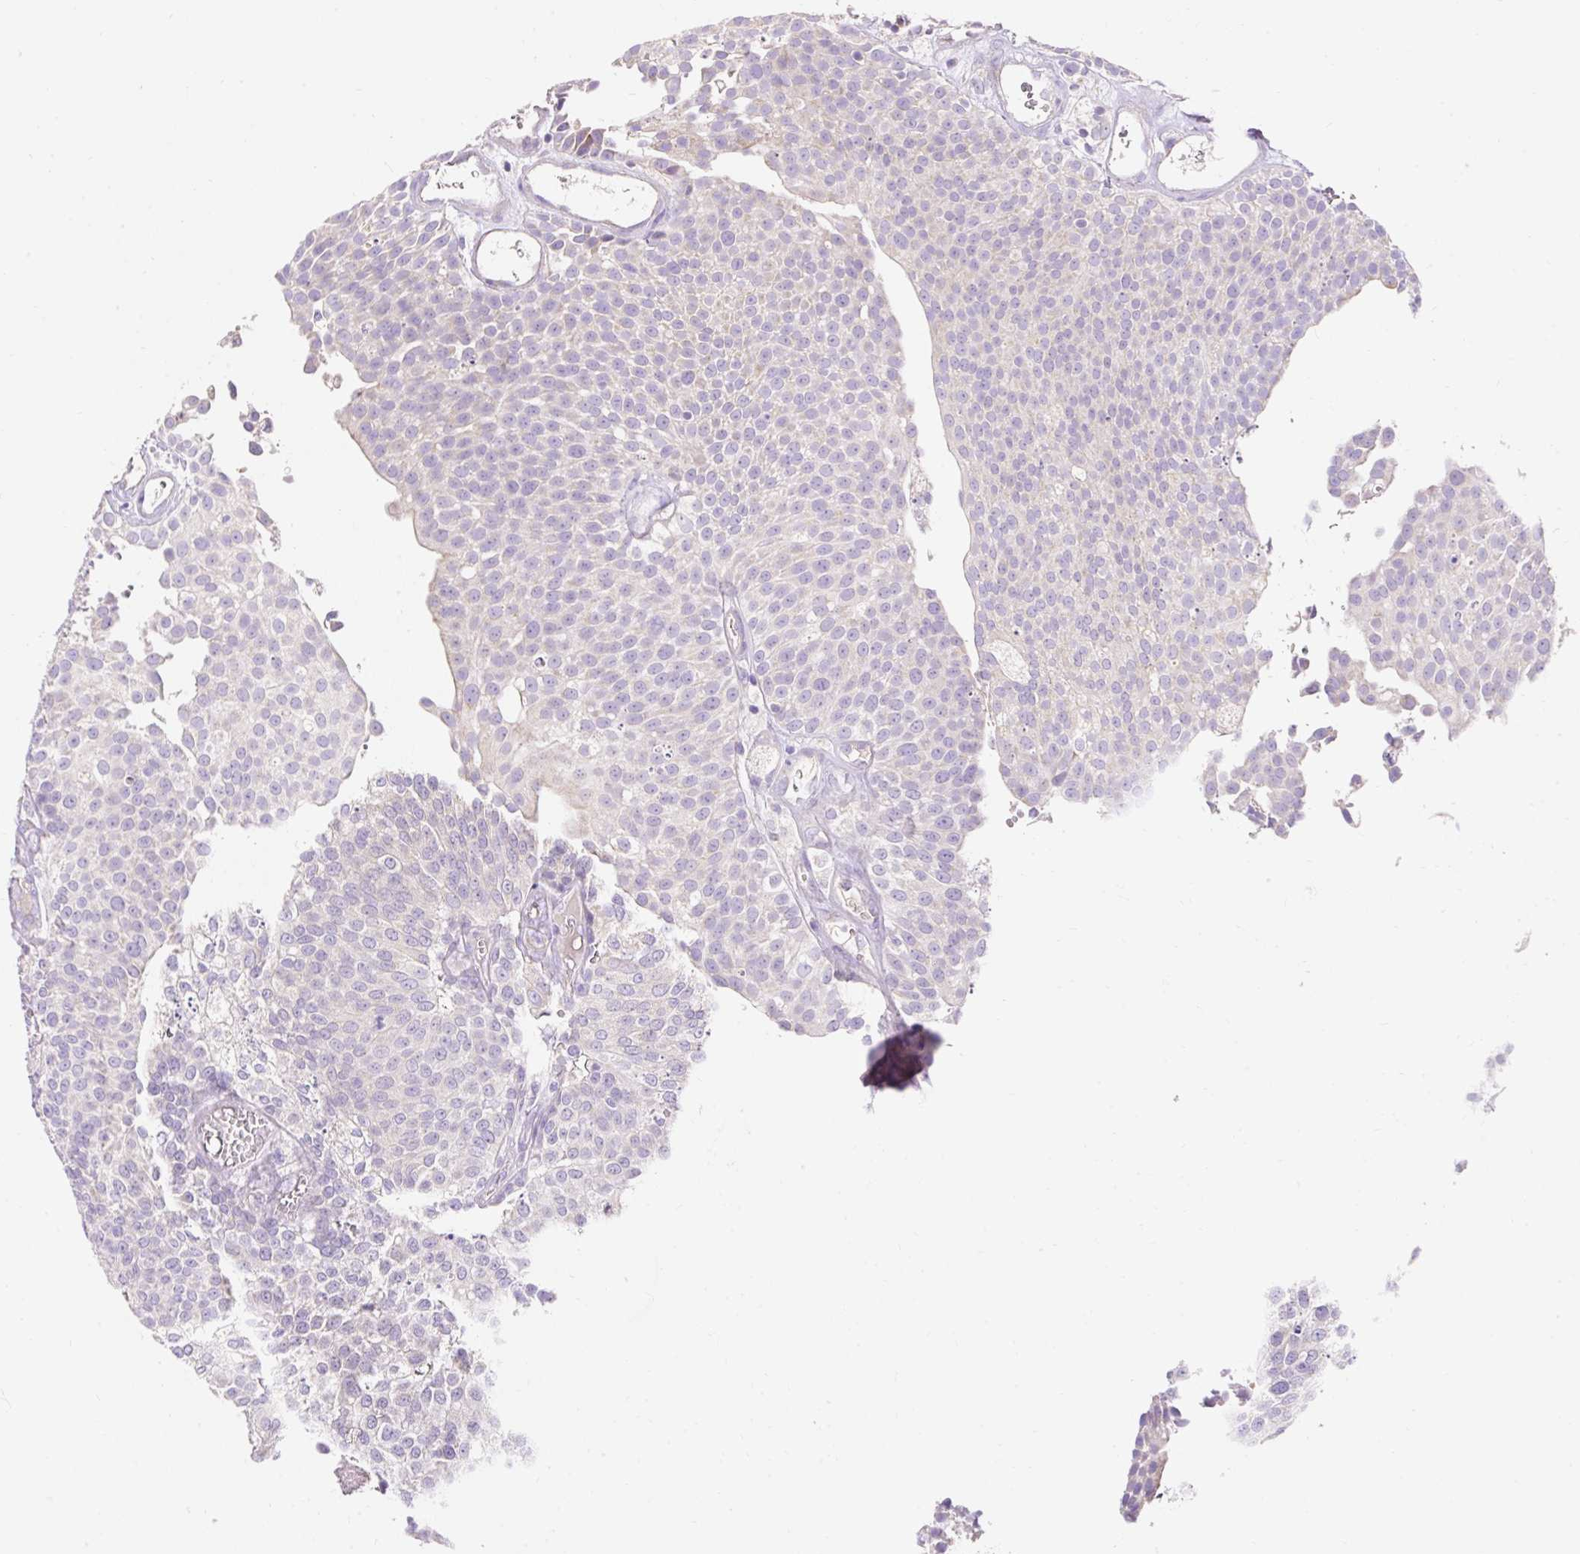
{"staining": {"intensity": "negative", "quantity": "none", "location": "none"}, "tissue": "urothelial cancer", "cell_type": "Tumor cells", "image_type": "cancer", "snomed": [{"axis": "morphology", "description": "Urothelial carcinoma, Low grade"}, {"axis": "topography", "description": "Urinary bladder"}], "caption": "High power microscopy image of an immunohistochemistry histopathology image of urothelial cancer, revealing no significant positivity in tumor cells. Nuclei are stained in blue.", "gene": "PMAIP1", "patient": {"sex": "female", "age": 79}}